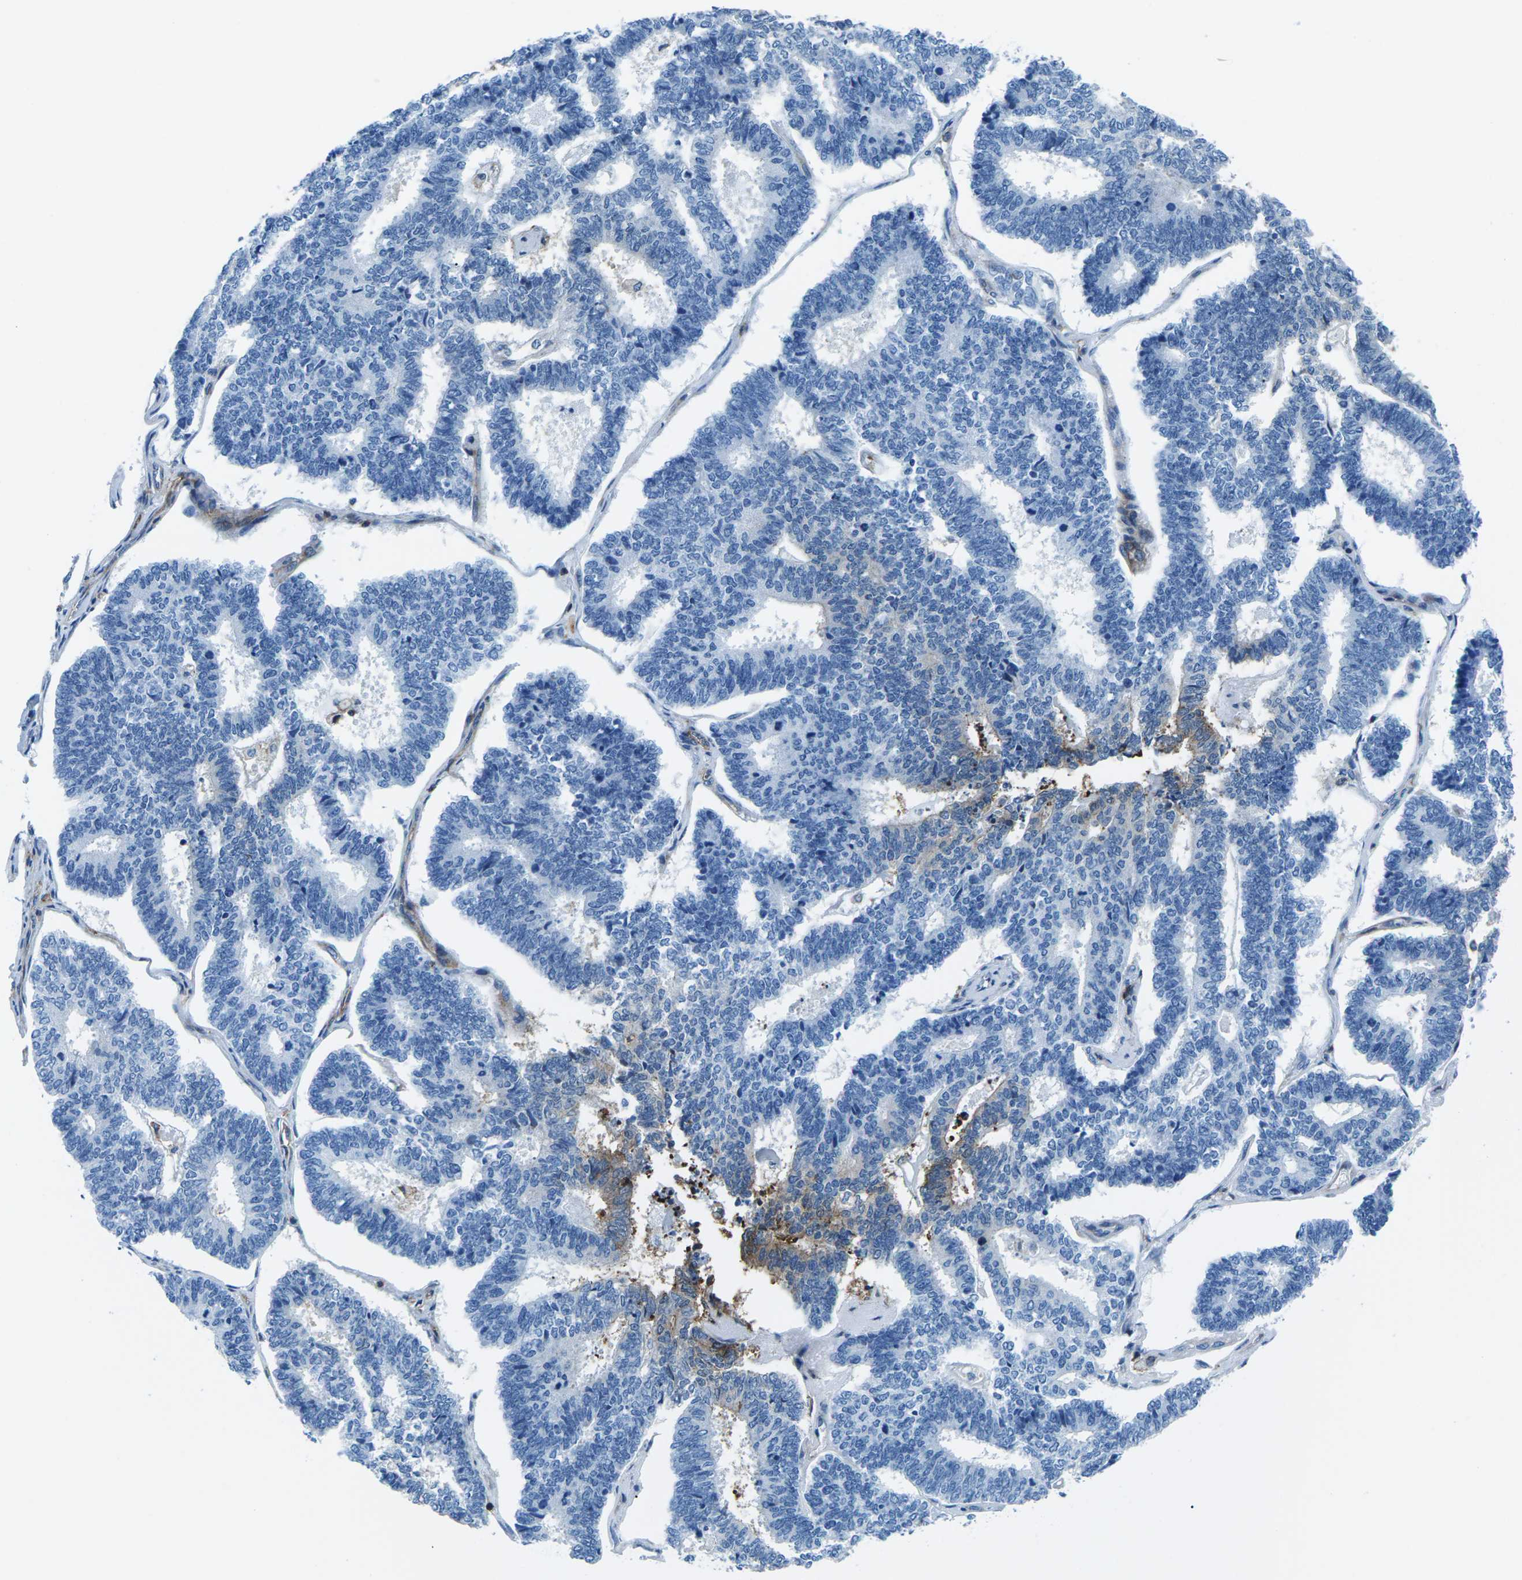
{"staining": {"intensity": "negative", "quantity": "none", "location": "none"}, "tissue": "endometrial cancer", "cell_type": "Tumor cells", "image_type": "cancer", "snomed": [{"axis": "morphology", "description": "Adenocarcinoma, NOS"}, {"axis": "topography", "description": "Endometrium"}], "caption": "High power microscopy image of an immunohistochemistry (IHC) micrograph of endometrial adenocarcinoma, revealing no significant positivity in tumor cells.", "gene": "SOCS4", "patient": {"sex": "female", "age": 70}}